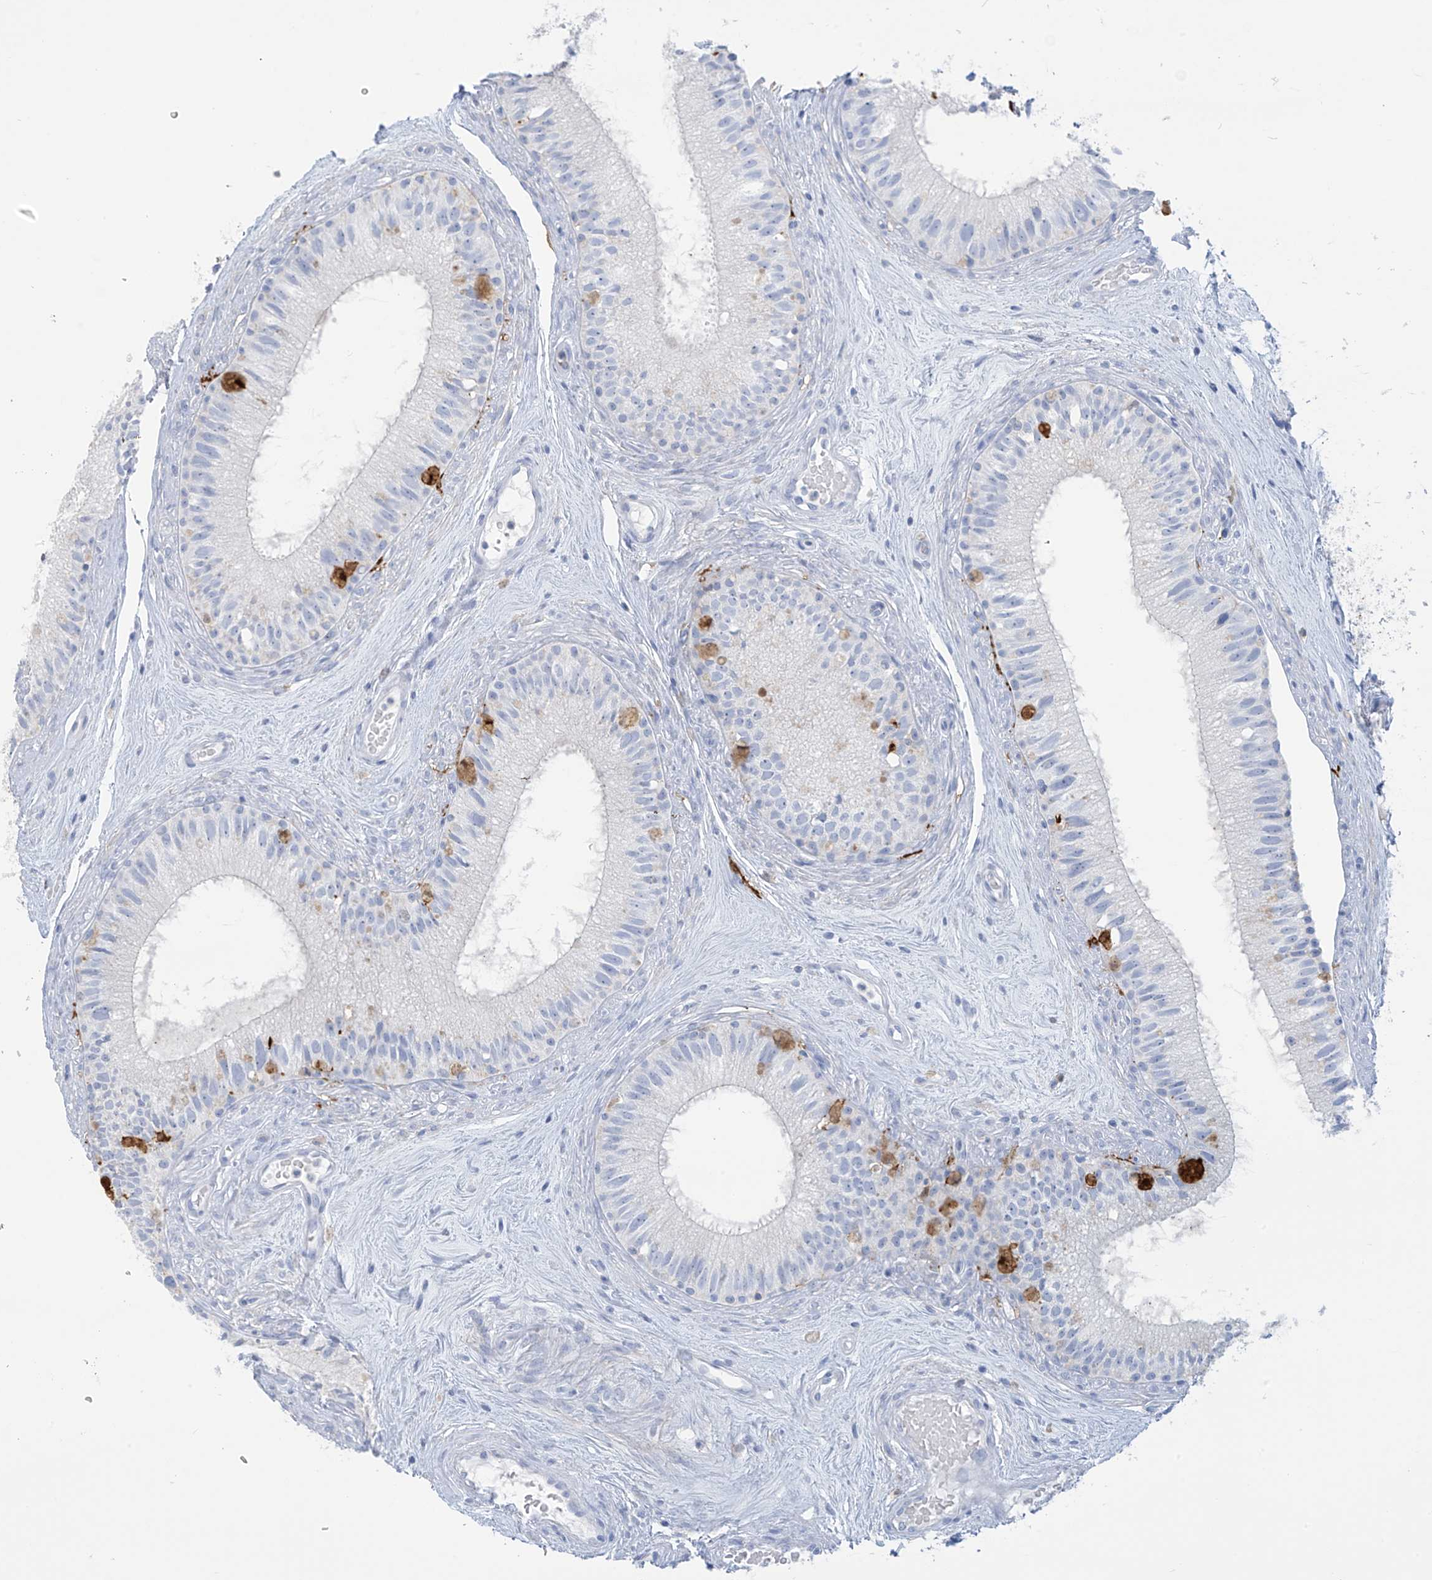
{"staining": {"intensity": "negative", "quantity": "none", "location": "none"}, "tissue": "epididymis", "cell_type": "Glandular cells", "image_type": "normal", "snomed": [{"axis": "morphology", "description": "Normal tissue, NOS"}, {"axis": "topography", "description": "Epididymis"}], "caption": "Immunohistochemistry (IHC) photomicrograph of normal epididymis: epididymis stained with DAB displays no significant protein expression in glandular cells.", "gene": "TRMT2B", "patient": {"sex": "male", "age": 71}}